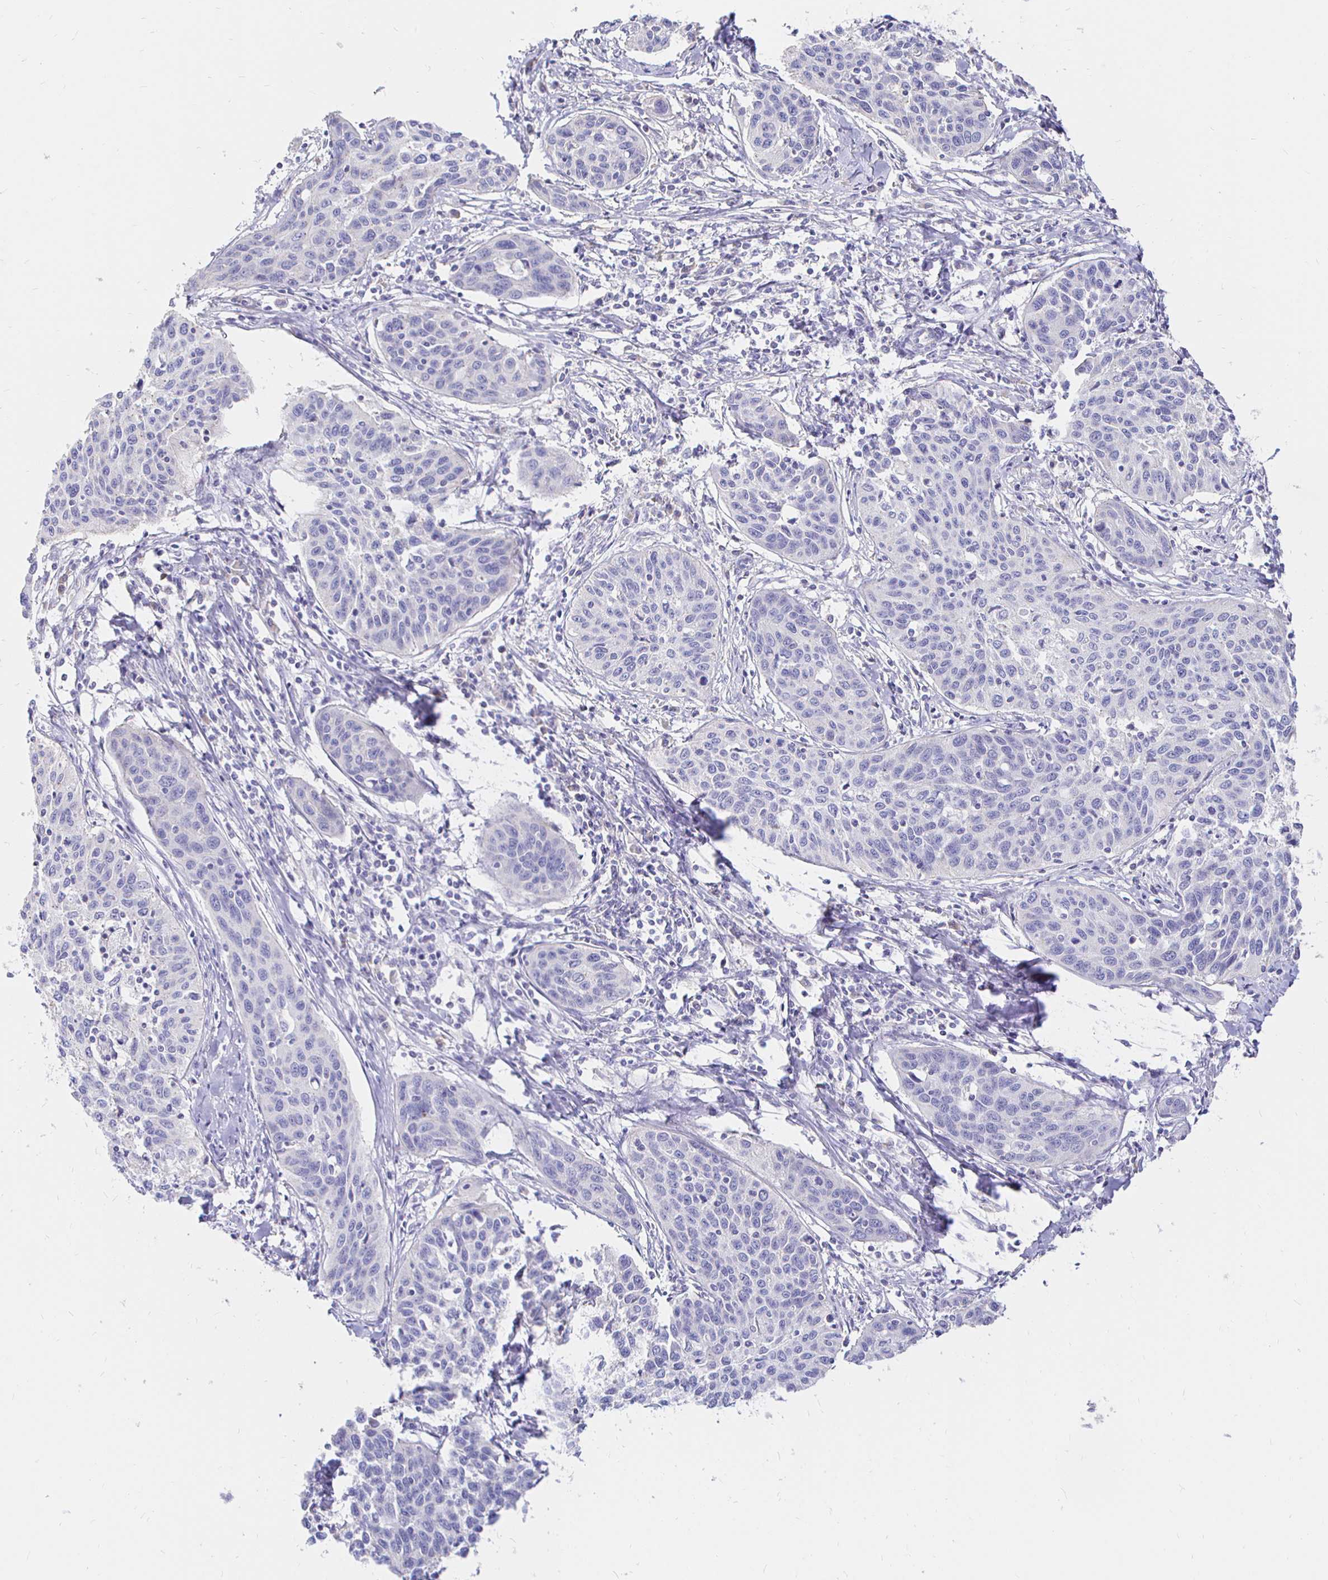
{"staining": {"intensity": "negative", "quantity": "none", "location": "none"}, "tissue": "cervical cancer", "cell_type": "Tumor cells", "image_type": "cancer", "snomed": [{"axis": "morphology", "description": "Squamous cell carcinoma, NOS"}, {"axis": "topography", "description": "Cervix"}], "caption": "The IHC image has no significant expression in tumor cells of squamous cell carcinoma (cervical) tissue.", "gene": "NECAB1", "patient": {"sex": "female", "age": 31}}